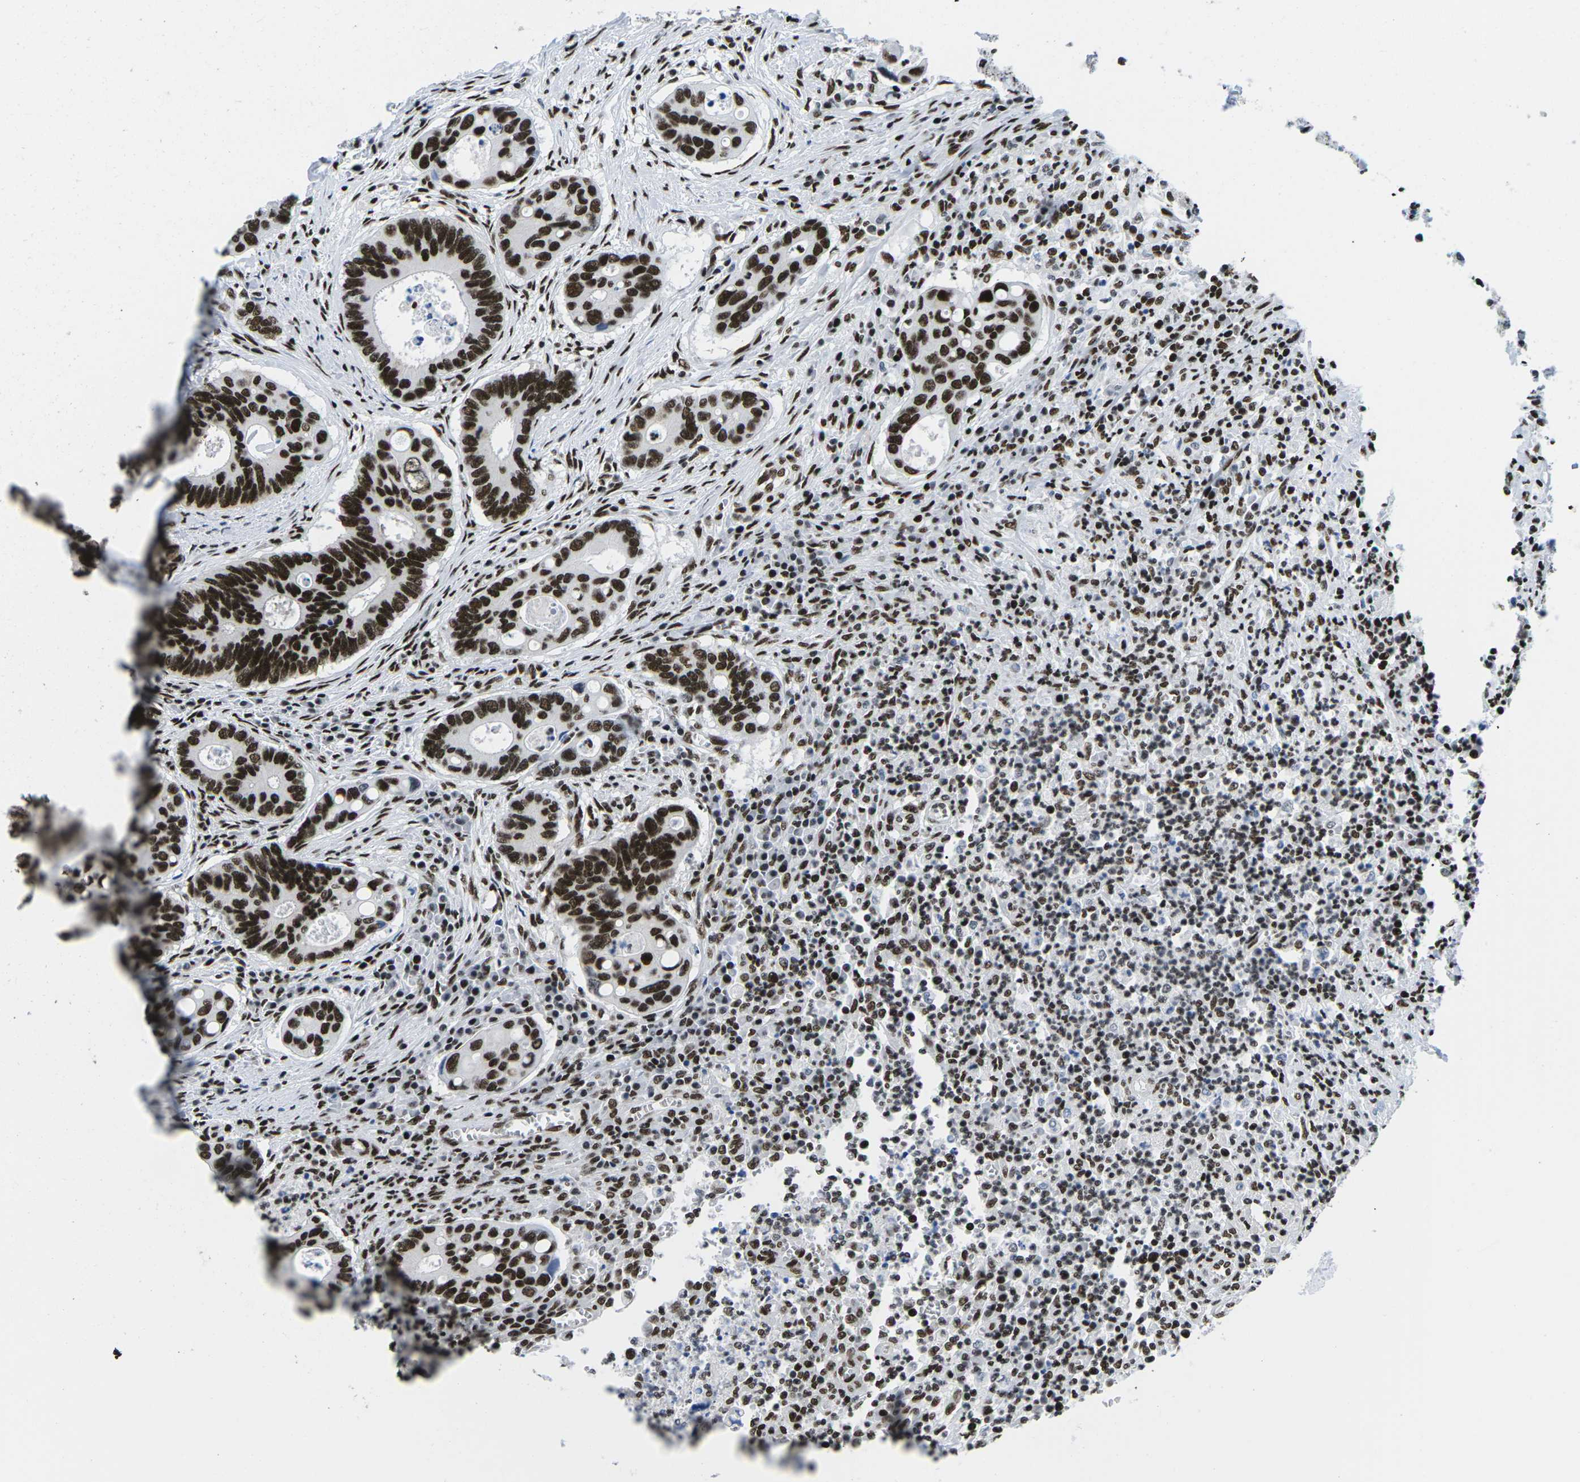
{"staining": {"intensity": "strong", "quantity": ">75%", "location": "nuclear"}, "tissue": "colorectal cancer", "cell_type": "Tumor cells", "image_type": "cancer", "snomed": [{"axis": "morphology", "description": "Inflammation, NOS"}, {"axis": "morphology", "description": "Adenocarcinoma, NOS"}, {"axis": "topography", "description": "Colon"}], "caption": "A brown stain labels strong nuclear positivity of a protein in adenocarcinoma (colorectal) tumor cells.", "gene": "ATF1", "patient": {"sex": "male", "age": 72}}